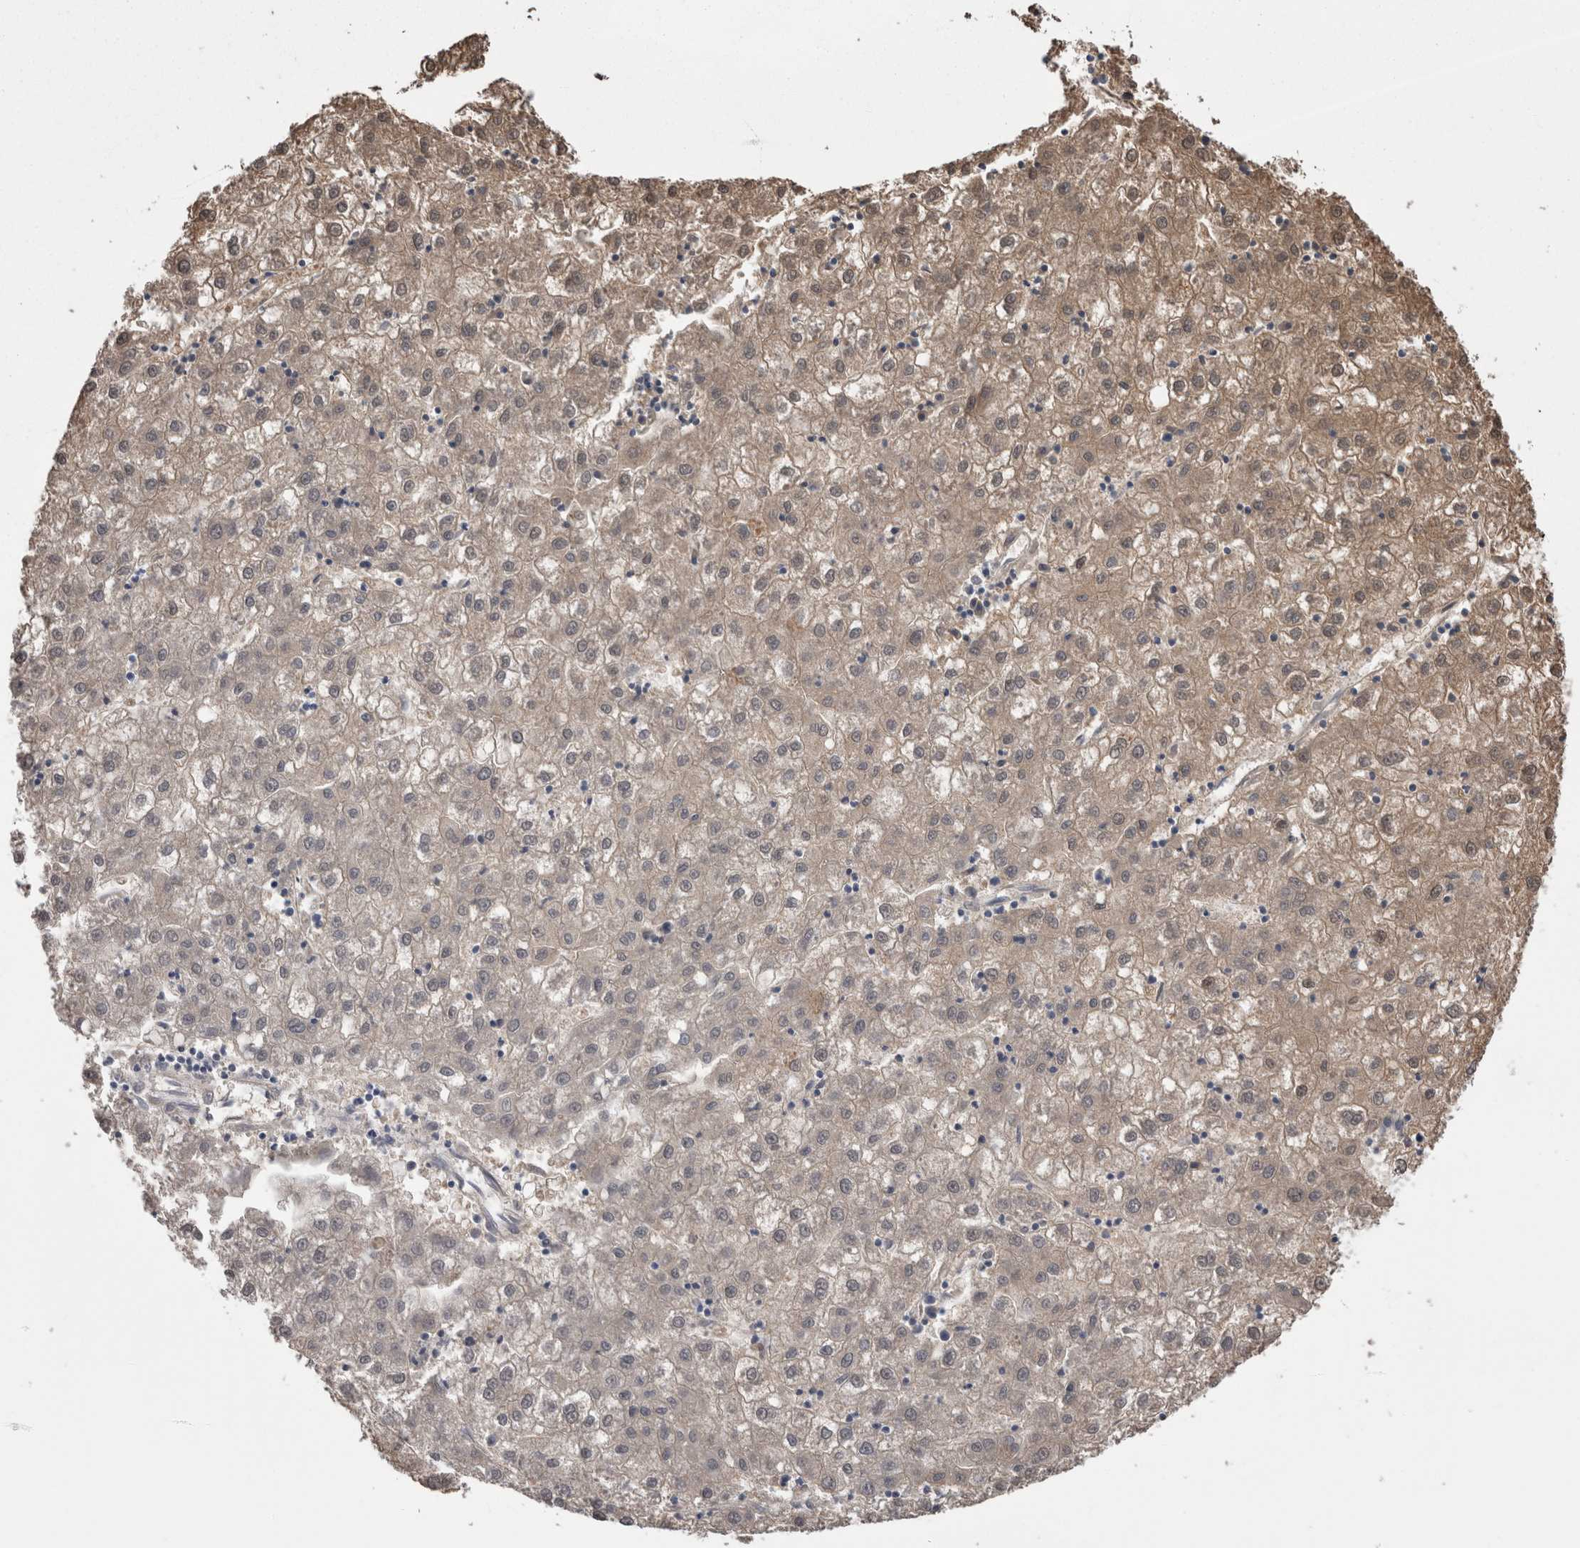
{"staining": {"intensity": "weak", "quantity": "25%-75%", "location": "cytoplasmic/membranous"}, "tissue": "liver cancer", "cell_type": "Tumor cells", "image_type": "cancer", "snomed": [{"axis": "morphology", "description": "Carcinoma, Hepatocellular, NOS"}, {"axis": "topography", "description": "Liver"}], "caption": "Protein staining by immunohistochemistry shows weak cytoplasmic/membranous expression in approximately 25%-75% of tumor cells in liver cancer. (DAB IHC with brightfield microscopy, high magnification).", "gene": "CA8", "patient": {"sex": "male", "age": 72}}